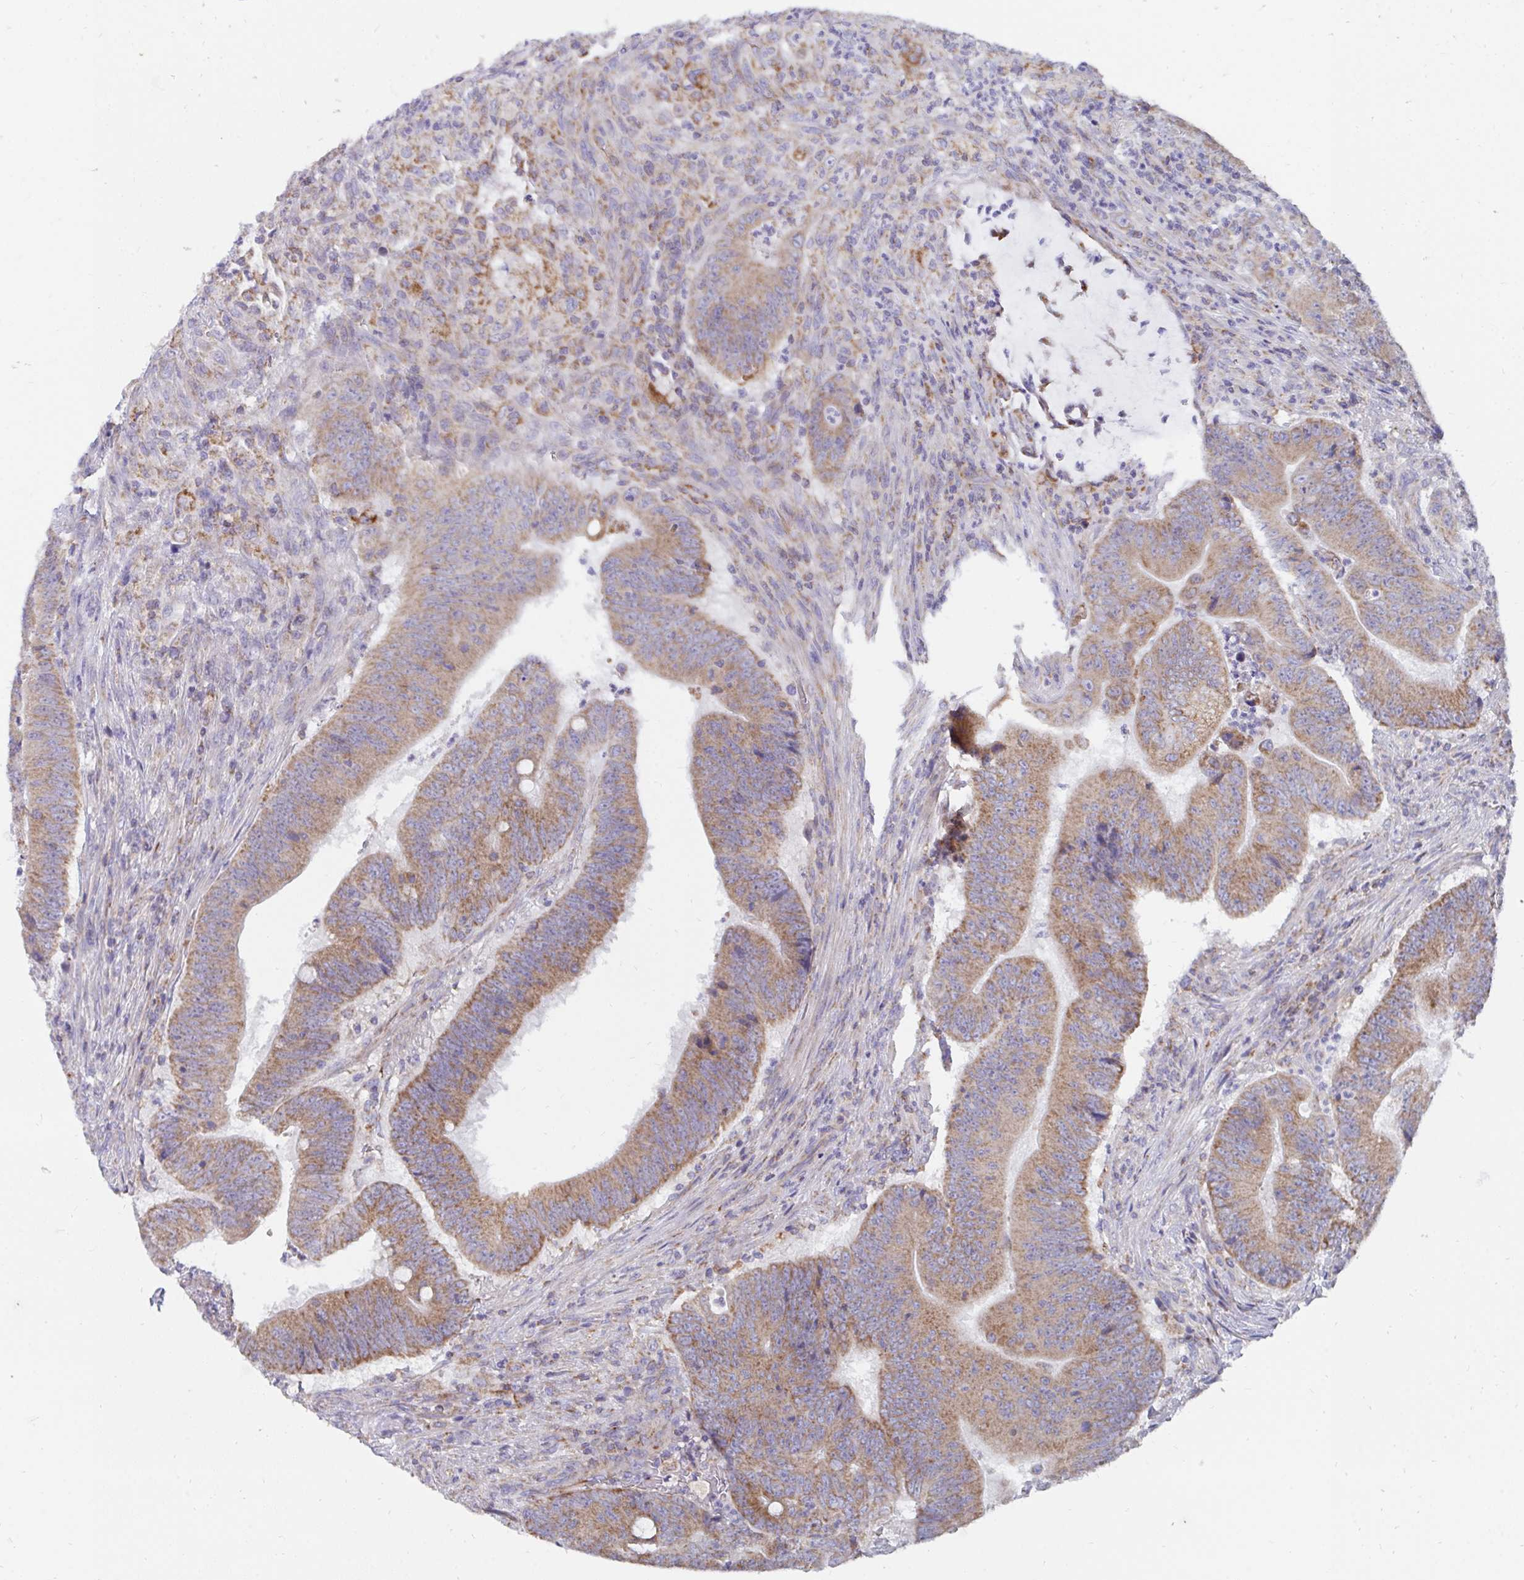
{"staining": {"intensity": "moderate", "quantity": ">75%", "location": "cytoplasmic/membranous"}, "tissue": "colorectal cancer", "cell_type": "Tumor cells", "image_type": "cancer", "snomed": [{"axis": "morphology", "description": "Adenocarcinoma, NOS"}, {"axis": "topography", "description": "Colon"}], "caption": "Human adenocarcinoma (colorectal) stained with a brown dye reveals moderate cytoplasmic/membranous positive expression in approximately >75% of tumor cells.", "gene": "PC", "patient": {"sex": "female", "age": 87}}